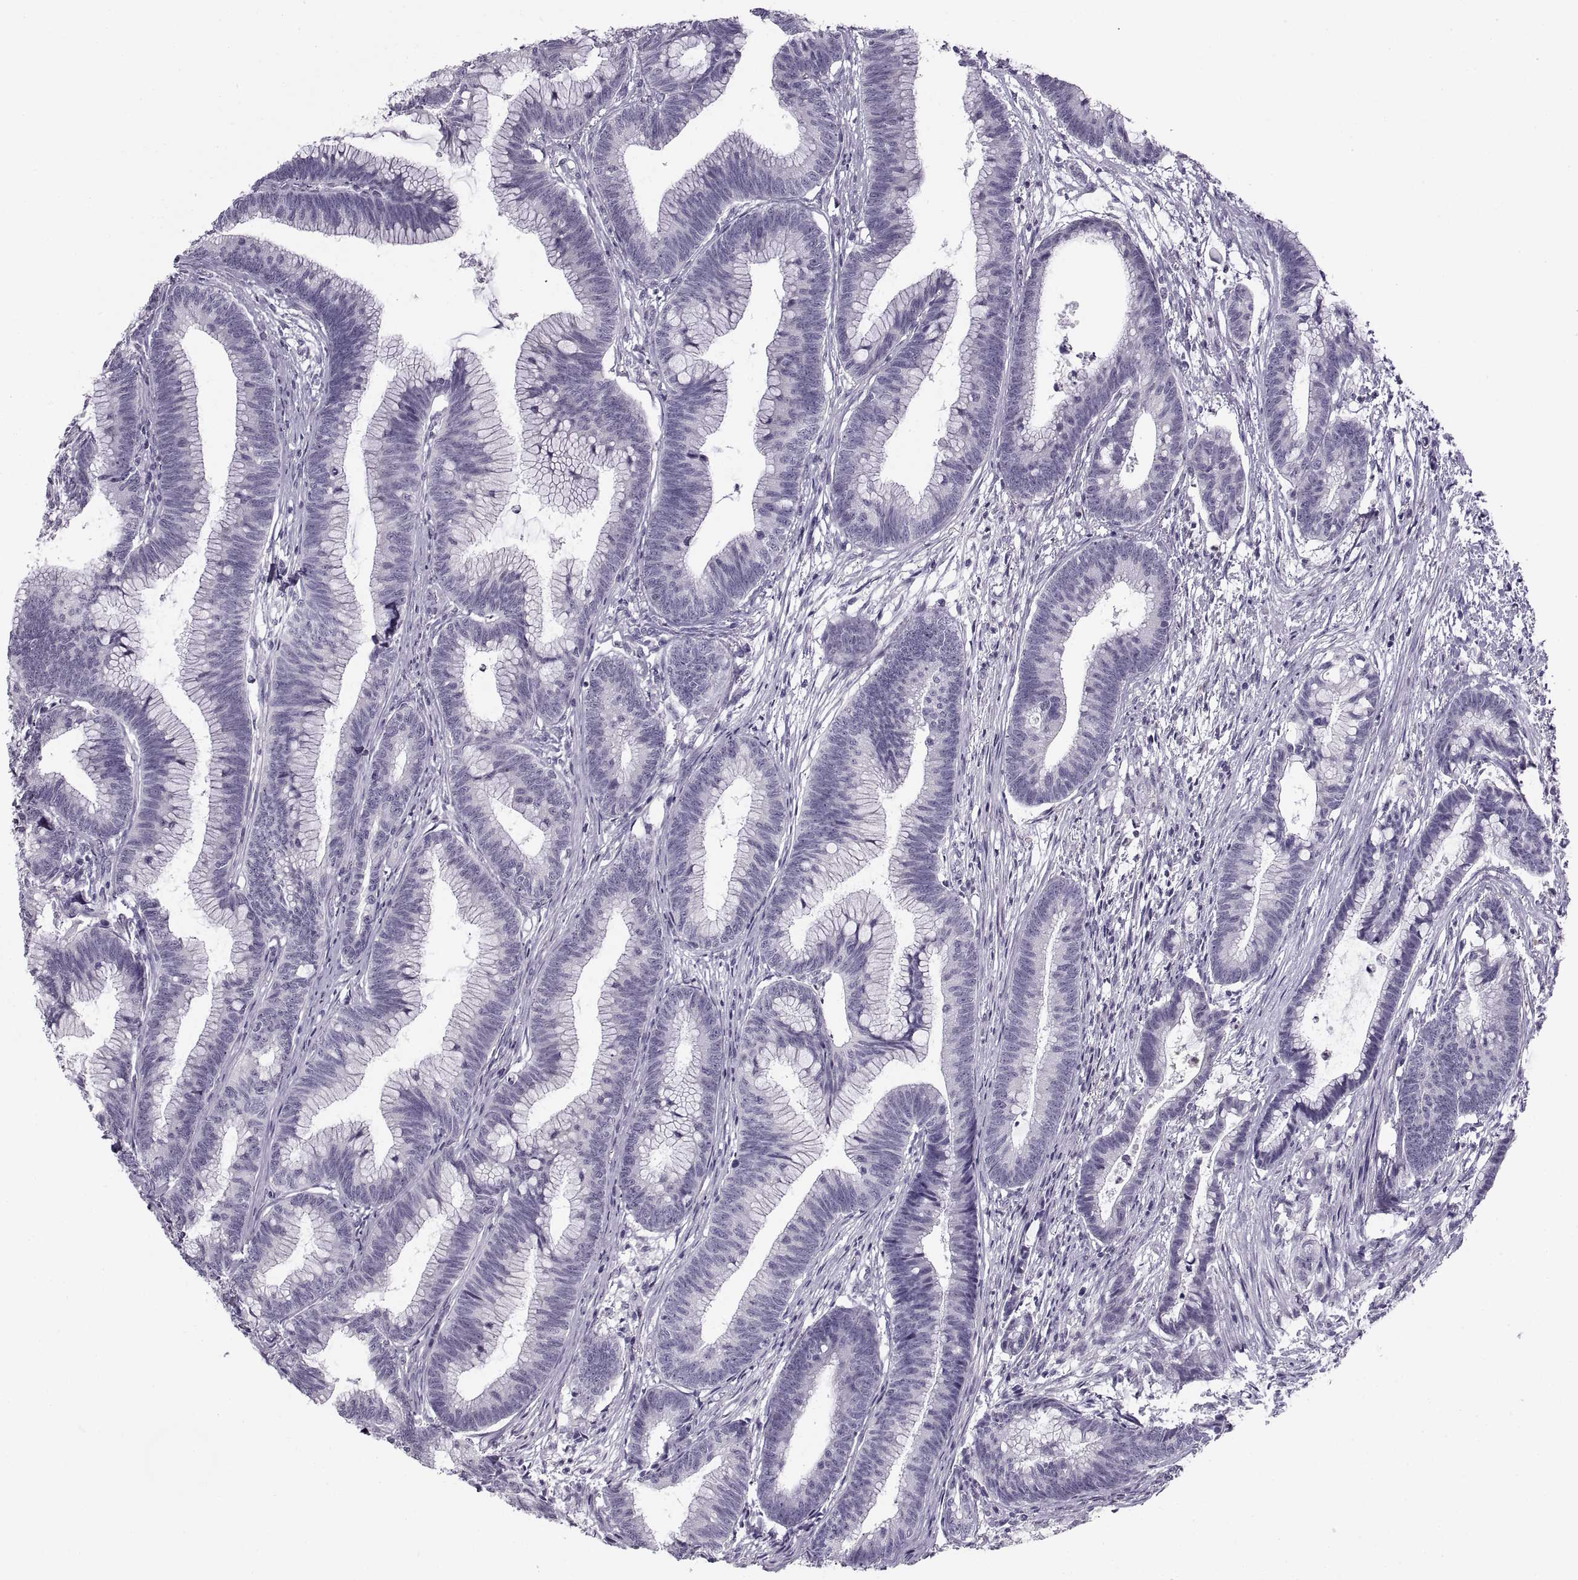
{"staining": {"intensity": "negative", "quantity": "none", "location": "none"}, "tissue": "colorectal cancer", "cell_type": "Tumor cells", "image_type": "cancer", "snomed": [{"axis": "morphology", "description": "Adenocarcinoma, NOS"}, {"axis": "topography", "description": "Colon"}], "caption": "Tumor cells are negative for brown protein staining in adenocarcinoma (colorectal). (DAB IHC, high magnification).", "gene": "C3orf22", "patient": {"sex": "female", "age": 78}}